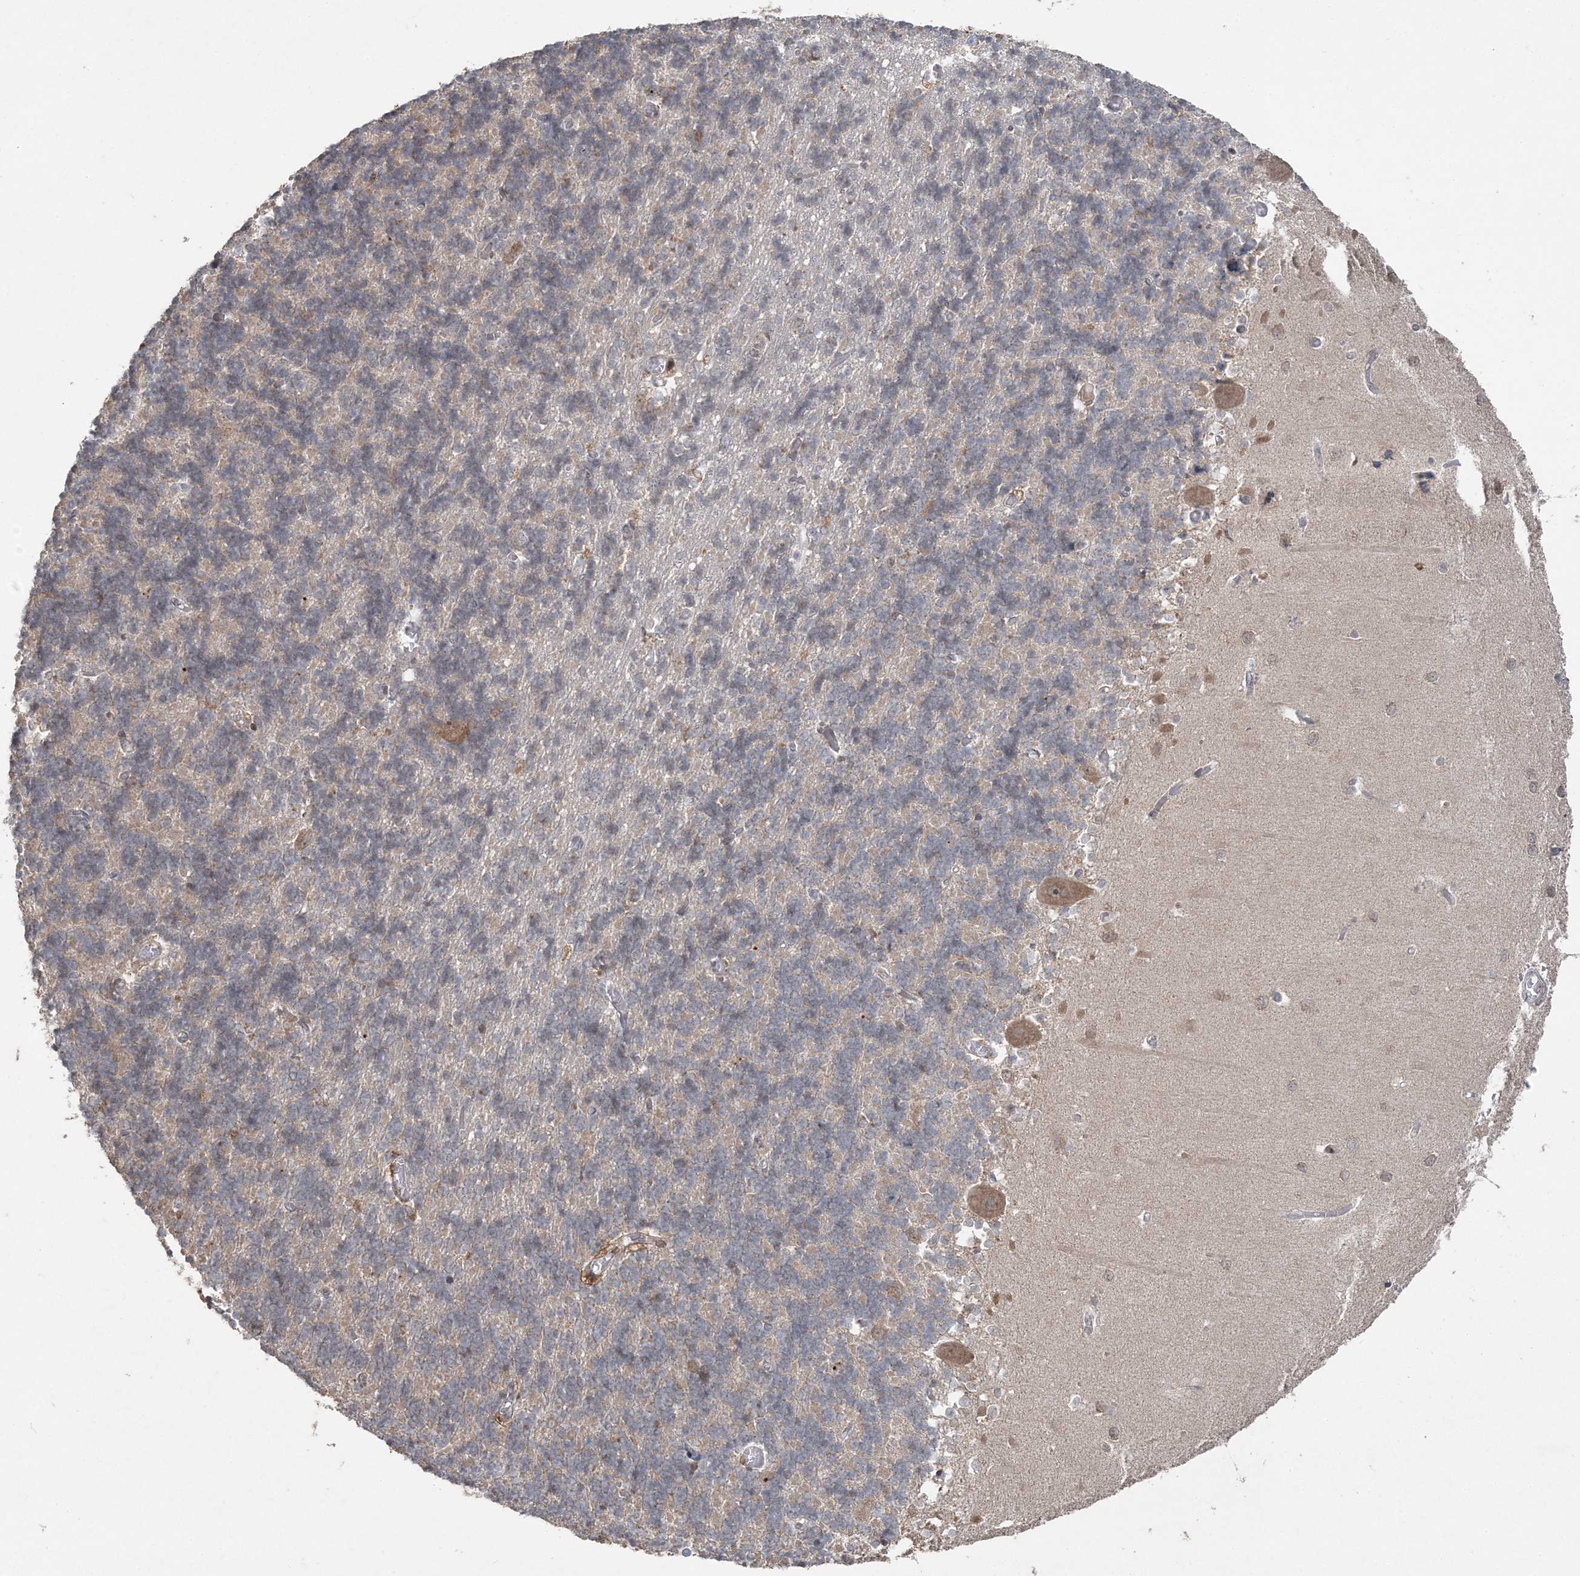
{"staining": {"intensity": "moderate", "quantity": "25%-75%", "location": "cytoplasmic/membranous"}, "tissue": "cerebellum", "cell_type": "Cells in granular layer", "image_type": "normal", "snomed": [{"axis": "morphology", "description": "Normal tissue, NOS"}, {"axis": "topography", "description": "Cerebellum"}], "caption": "Immunohistochemistry (DAB) staining of normal cerebellum displays moderate cytoplasmic/membranous protein expression in about 25%-75% of cells in granular layer.", "gene": "SLU7", "patient": {"sex": "male", "age": 37}}